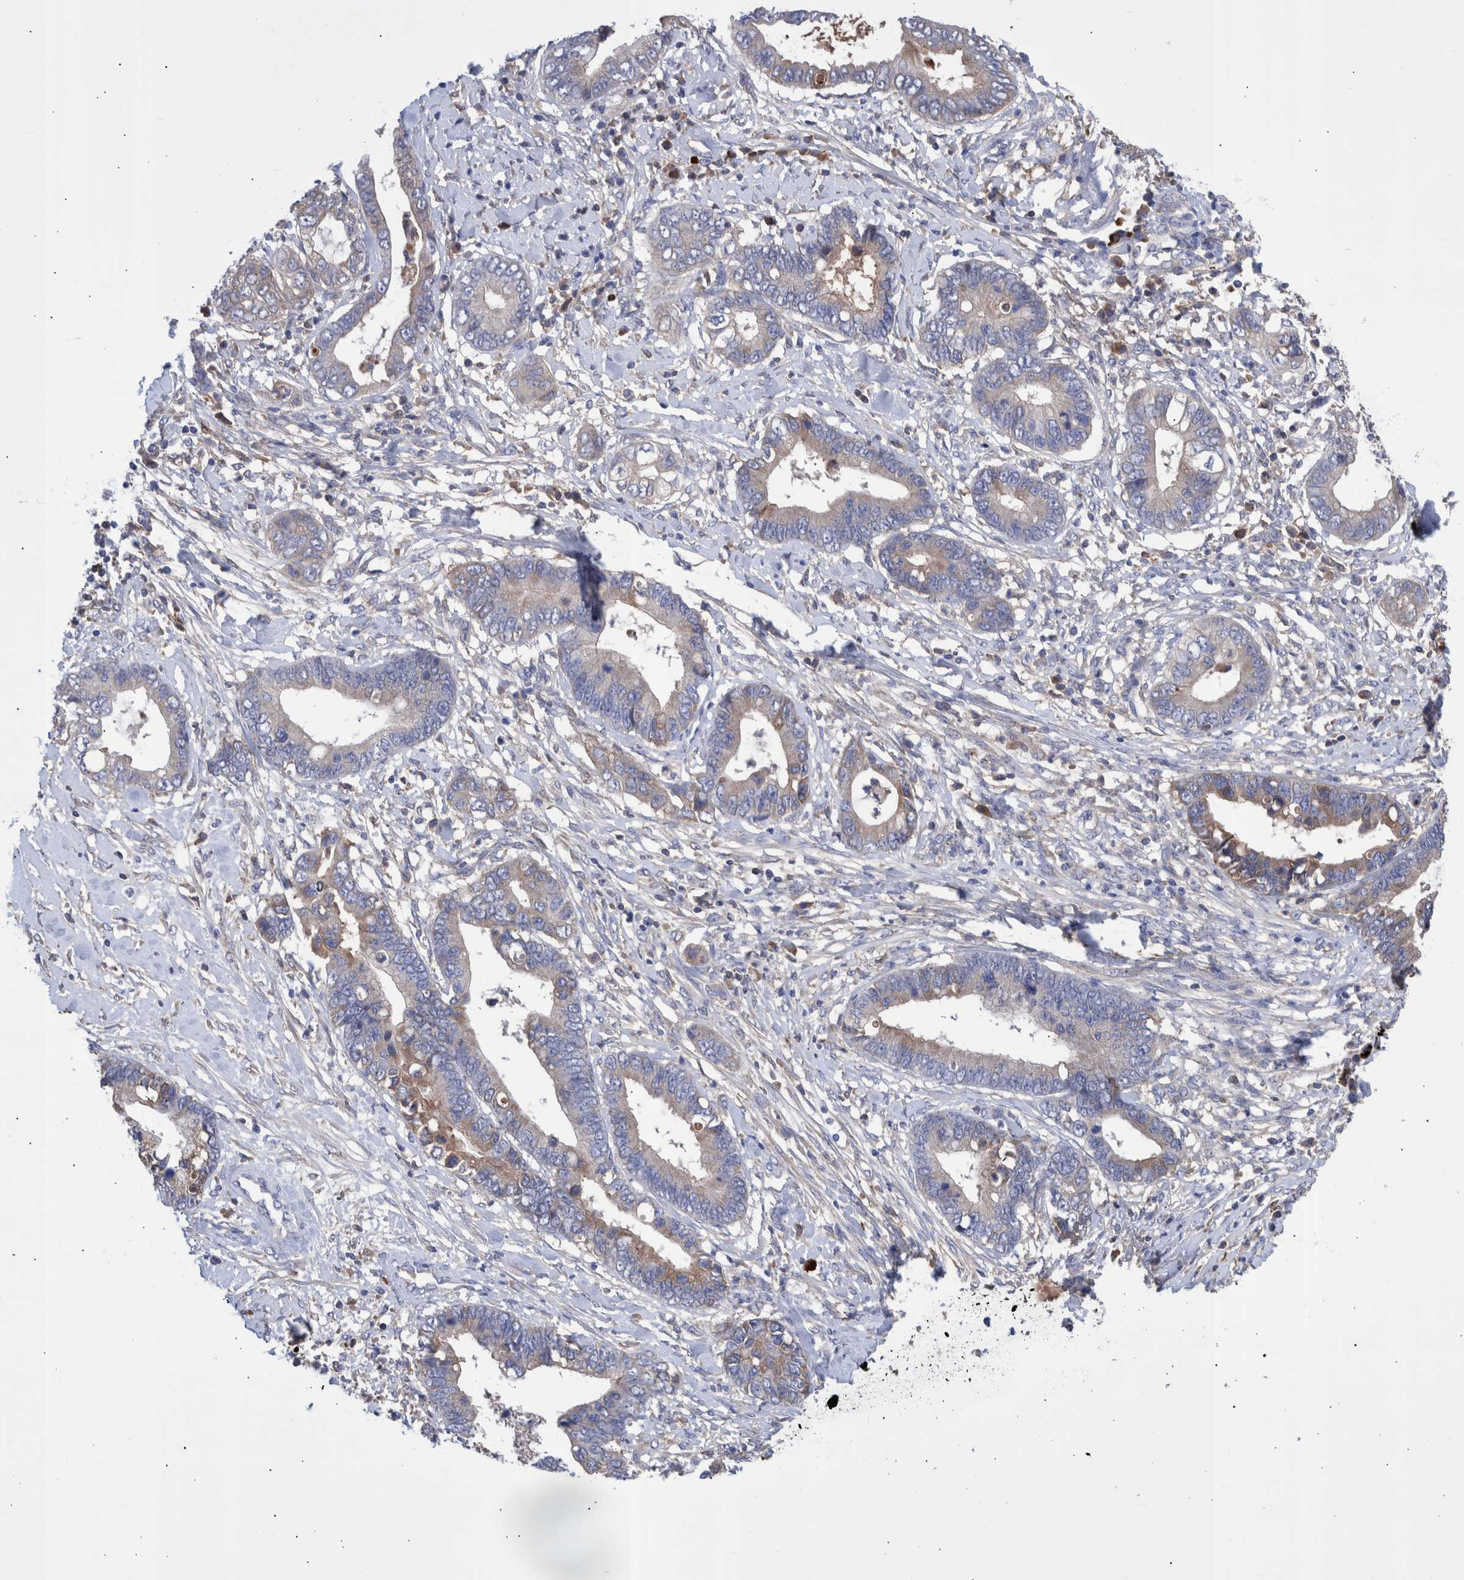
{"staining": {"intensity": "weak", "quantity": "25%-75%", "location": "cytoplasmic/membranous"}, "tissue": "cervical cancer", "cell_type": "Tumor cells", "image_type": "cancer", "snomed": [{"axis": "morphology", "description": "Adenocarcinoma, NOS"}, {"axis": "topography", "description": "Cervix"}], "caption": "The immunohistochemical stain shows weak cytoplasmic/membranous expression in tumor cells of cervical cancer tissue.", "gene": "DLL4", "patient": {"sex": "female", "age": 44}}